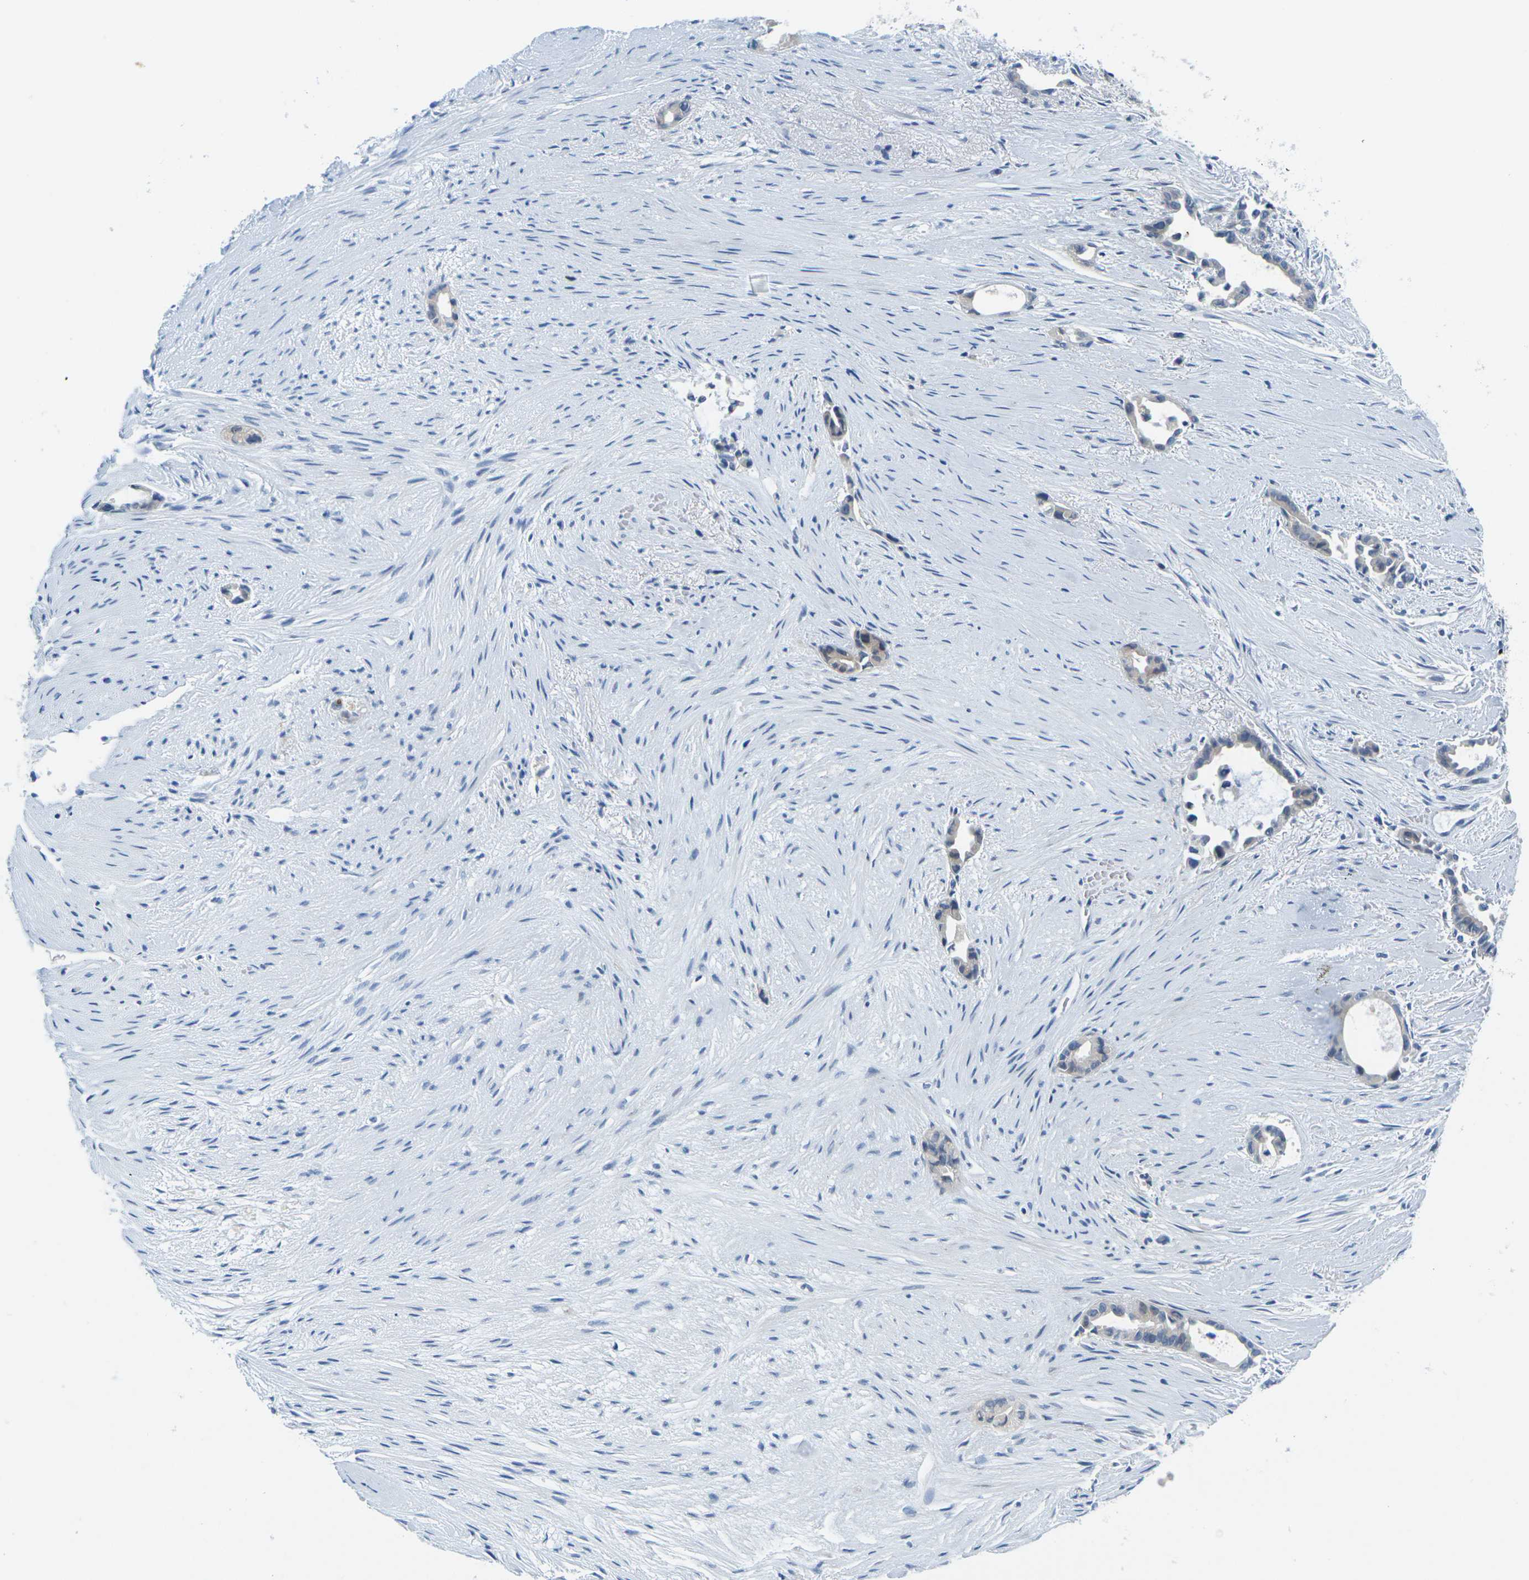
{"staining": {"intensity": "weak", "quantity": "25%-75%", "location": "cytoplasmic/membranous"}, "tissue": "liver cancer", "cell_type": "Tumor cells", "image_type": "cancer", "snomed": [{"axis": "morphology", "description": "Cholangiocarcinoma"}, {"axis": "topography", "description": "Liver"}], "caption": "Weak cytoplasmic/membranous protein expression is present in approximately 25%-75% of tumor cells in liver cancer (cholangiocarcinoma).", "gene": "CD3D", "patient": {"sex": "female", "age": 55}}